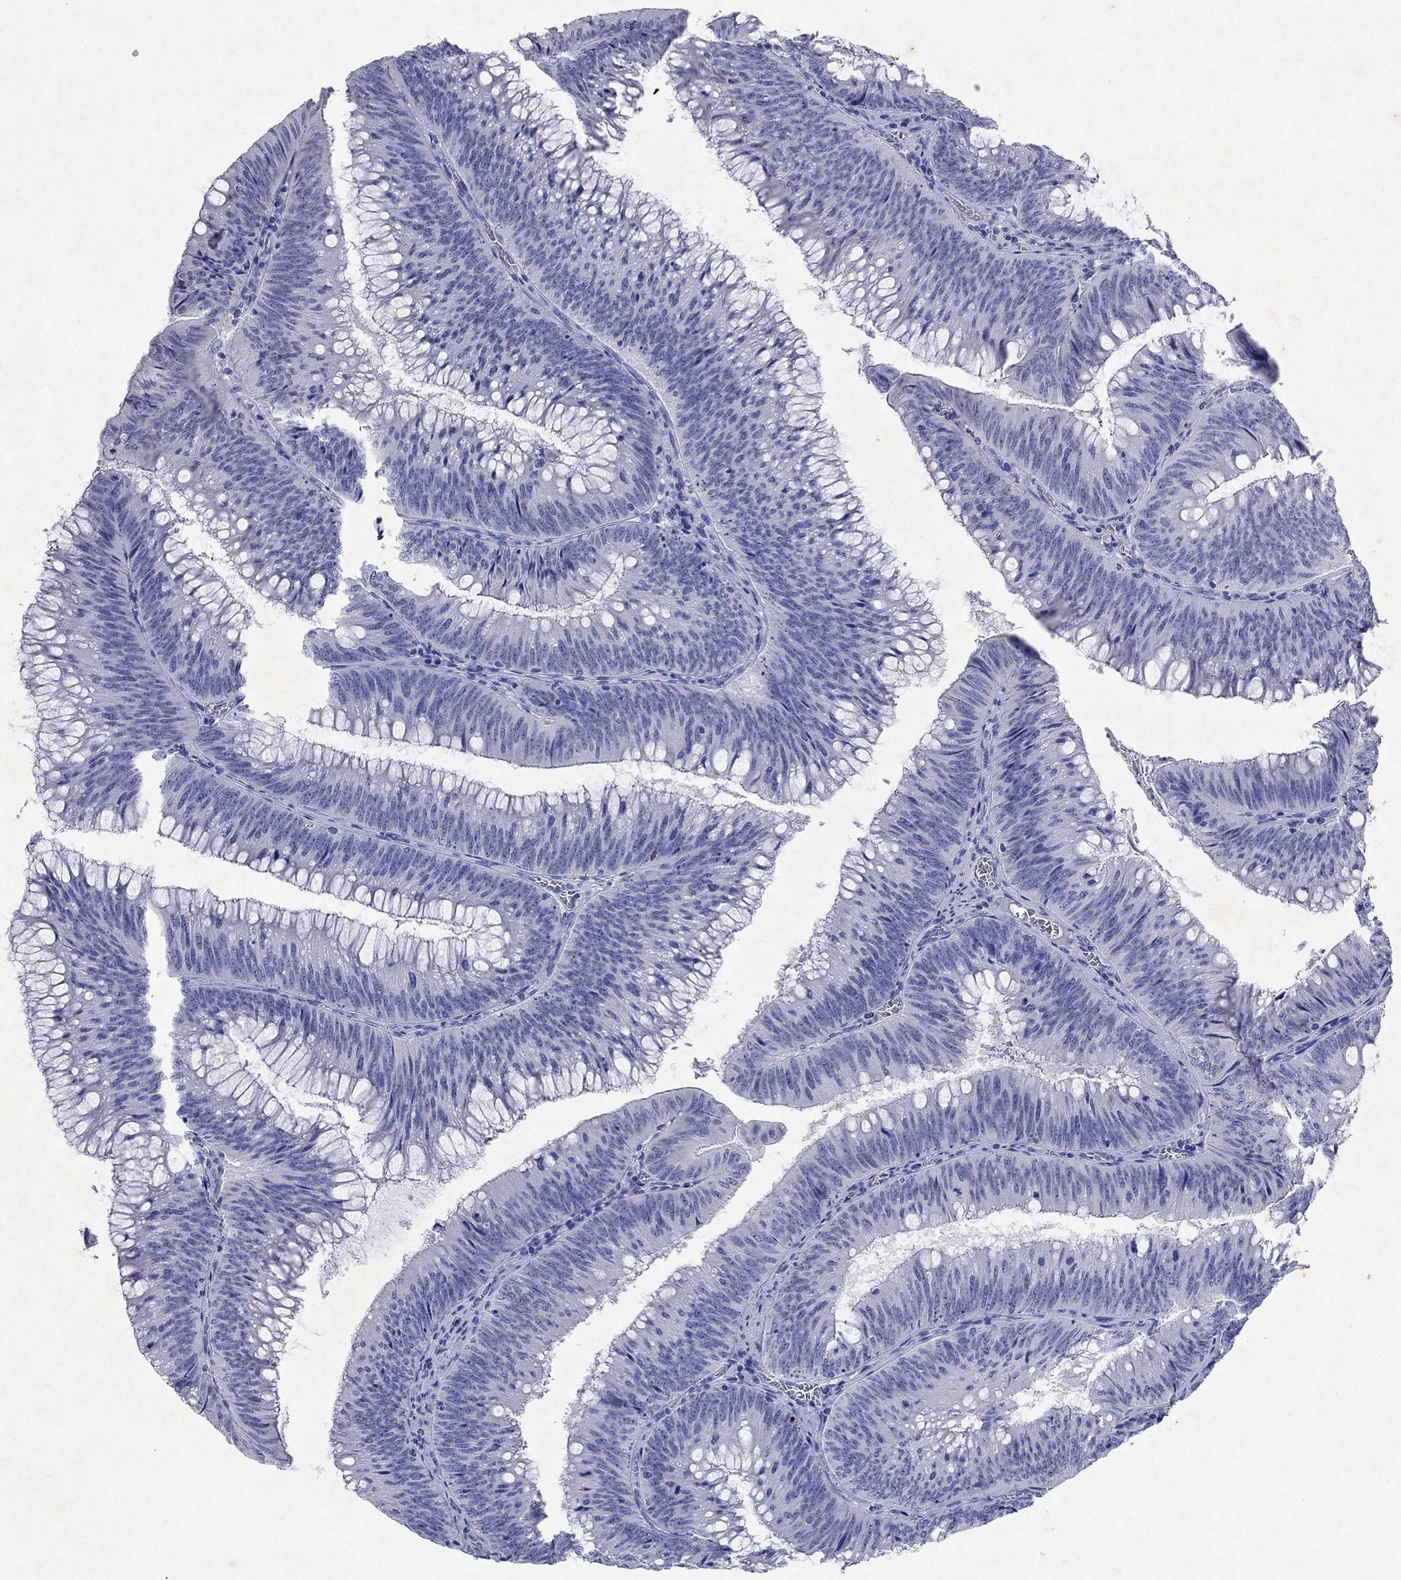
{"staining": {"intensity": "negative", "quantity": "none", "location": "none"}, "tissue": "colorectal cancer", "cell_type": "Tumor cells", "image_type": "cancer", "snomed": [{"axis": "morphology", "description": "Adenocarcinoma, NOS"}, {"axis": "topography", "description": "Rectum"}], "caption": "High magnification brightfield microscopy of colorectal cancer (adenocarcinoma) stained with DAB (brown) and counterstained with hematoxylin (blue): tumor cells show no significant staining.", "gene": "ARMC12", "patient": {"sex": "female", "age": 72}}